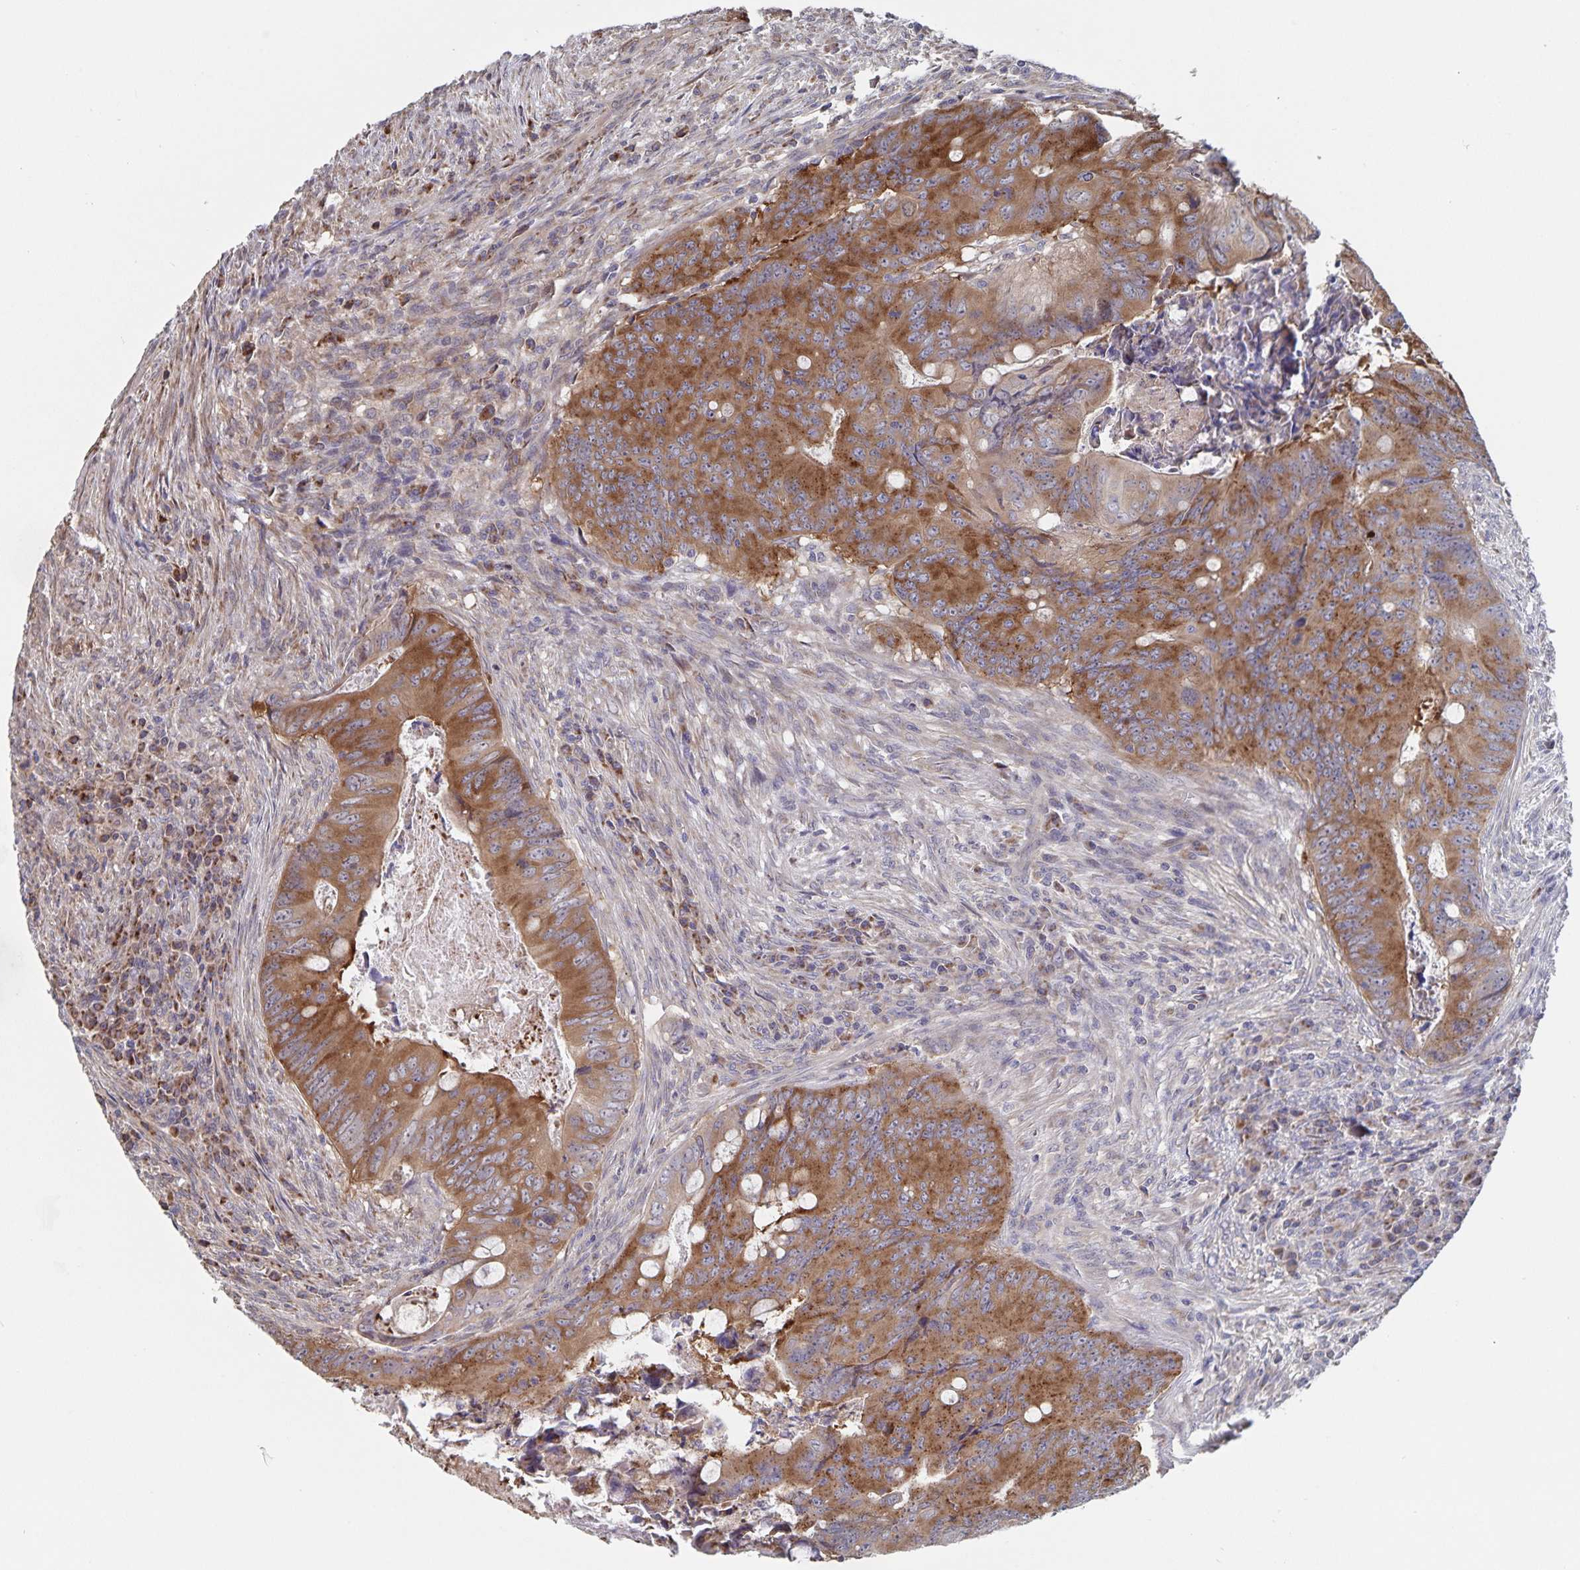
{"staining": {"intensity": "moderate", "quantity": ">75%", "location": "cytoplasmic/membranous"}, "tissue": "colorectal cancer", "cell_type": "Tumor cells", "image_type": "cancer", "snomed": [{"axis": "morphology", "description": "Adenocarcinoma, NOS"}, {"axis": "topography", "description": "Colon"}], "caption": "A brown stain highlights moderate cytoplasmic/membranous staining of a protein in human colorectal adenocarcinoma tumor cells.", "gene": "ACACA", "patient": {"sex": "female", "age": 74}}